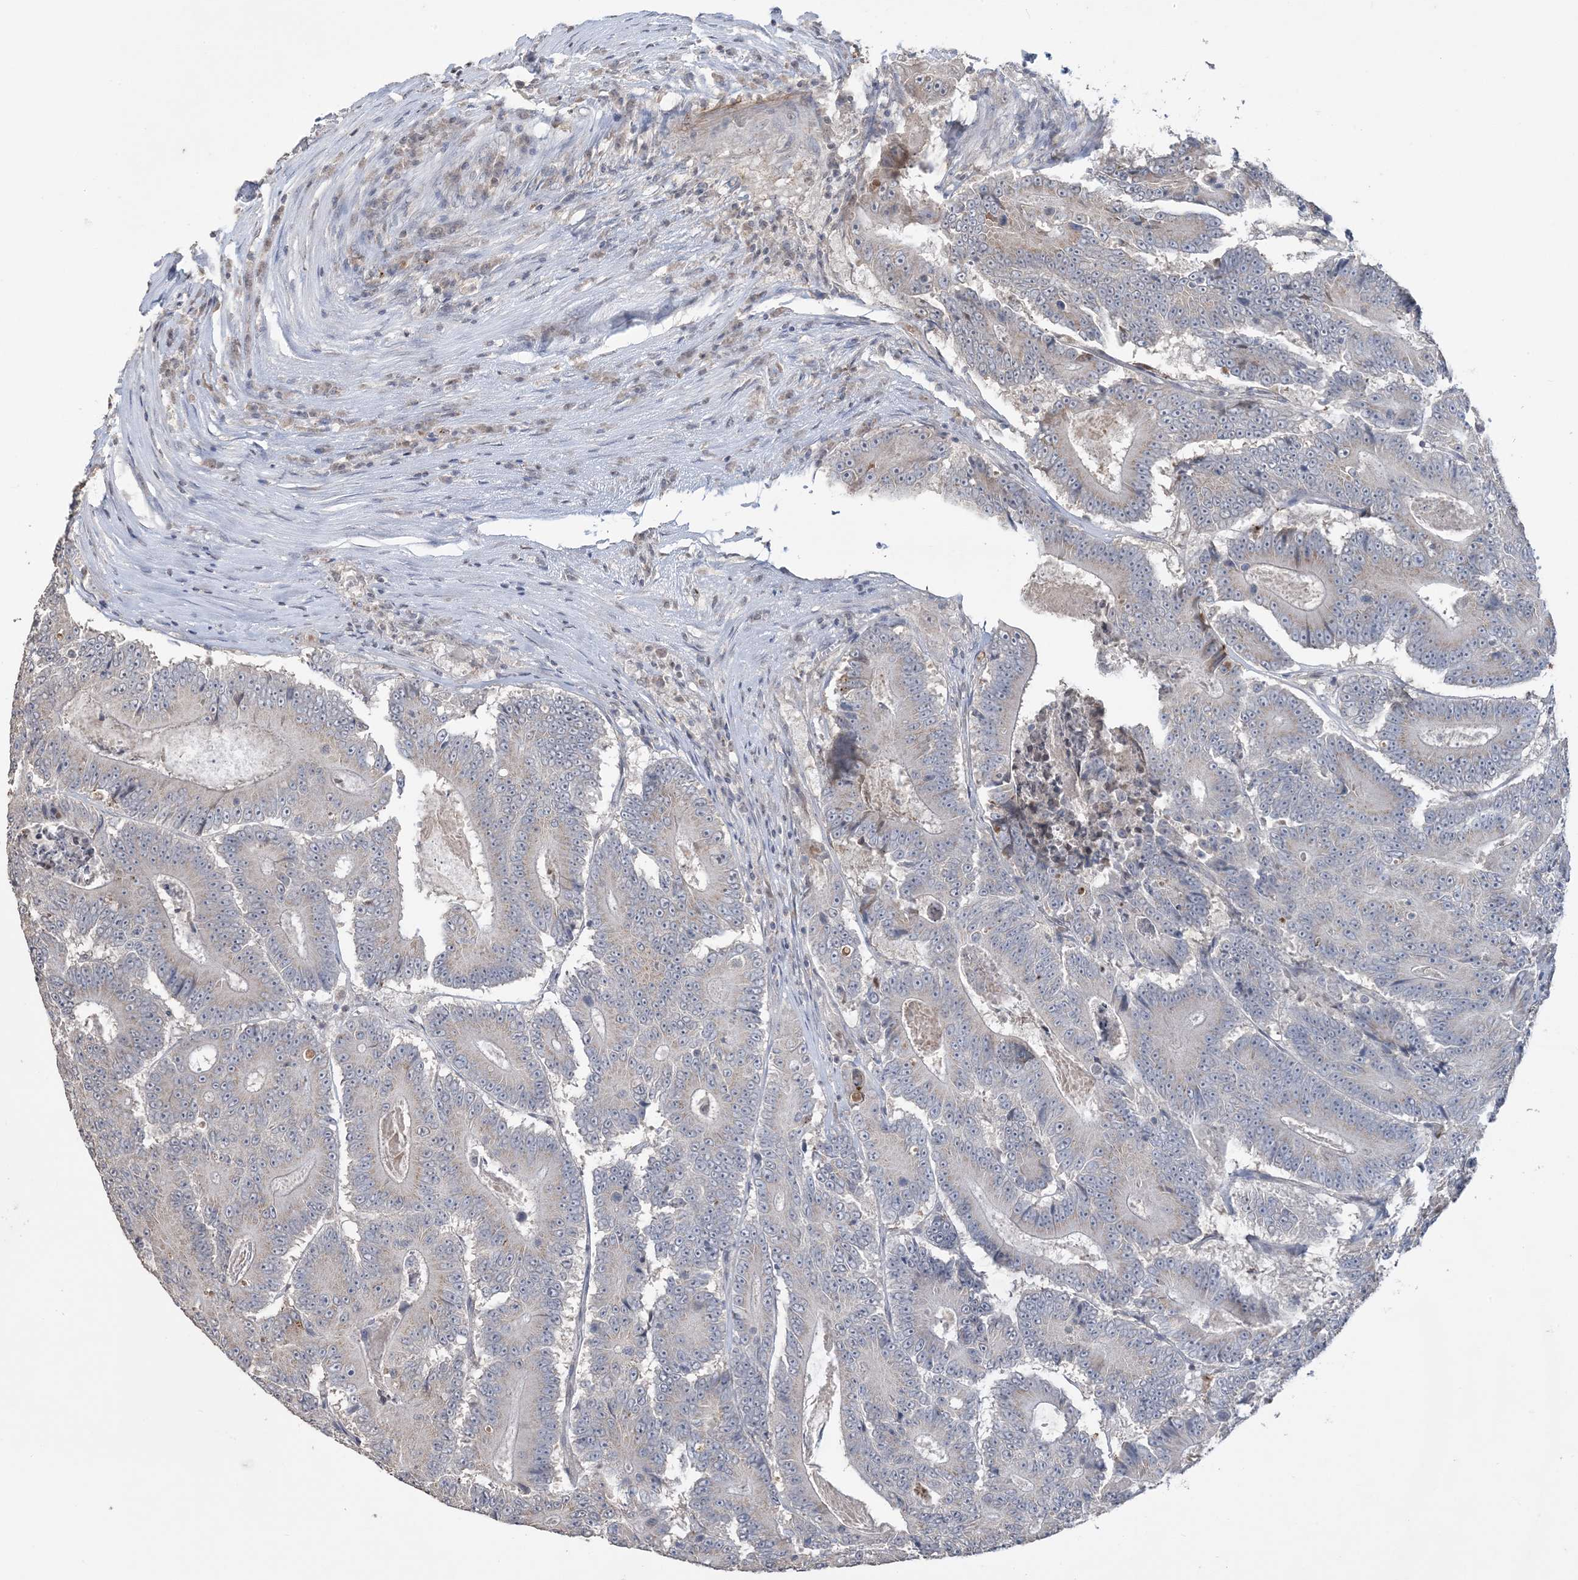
{"staining": {"intensity": "negative", "quantity": "none", "location": "none"}, "tissue": "colorectal cancer", "cell_type": "Tumor cells", "image_type": "cancer", "snomed": [{"axis": "morphology", "description": "Adenocarcinoma, NOS"}, {"axis": "topography", "description": "Colon"}], "caption": "Tumor cells show no significant positivity in adenocarcinoma (colorectal).", "gene": "XRN1", "patient": {"sex": "male", "age": 83}}